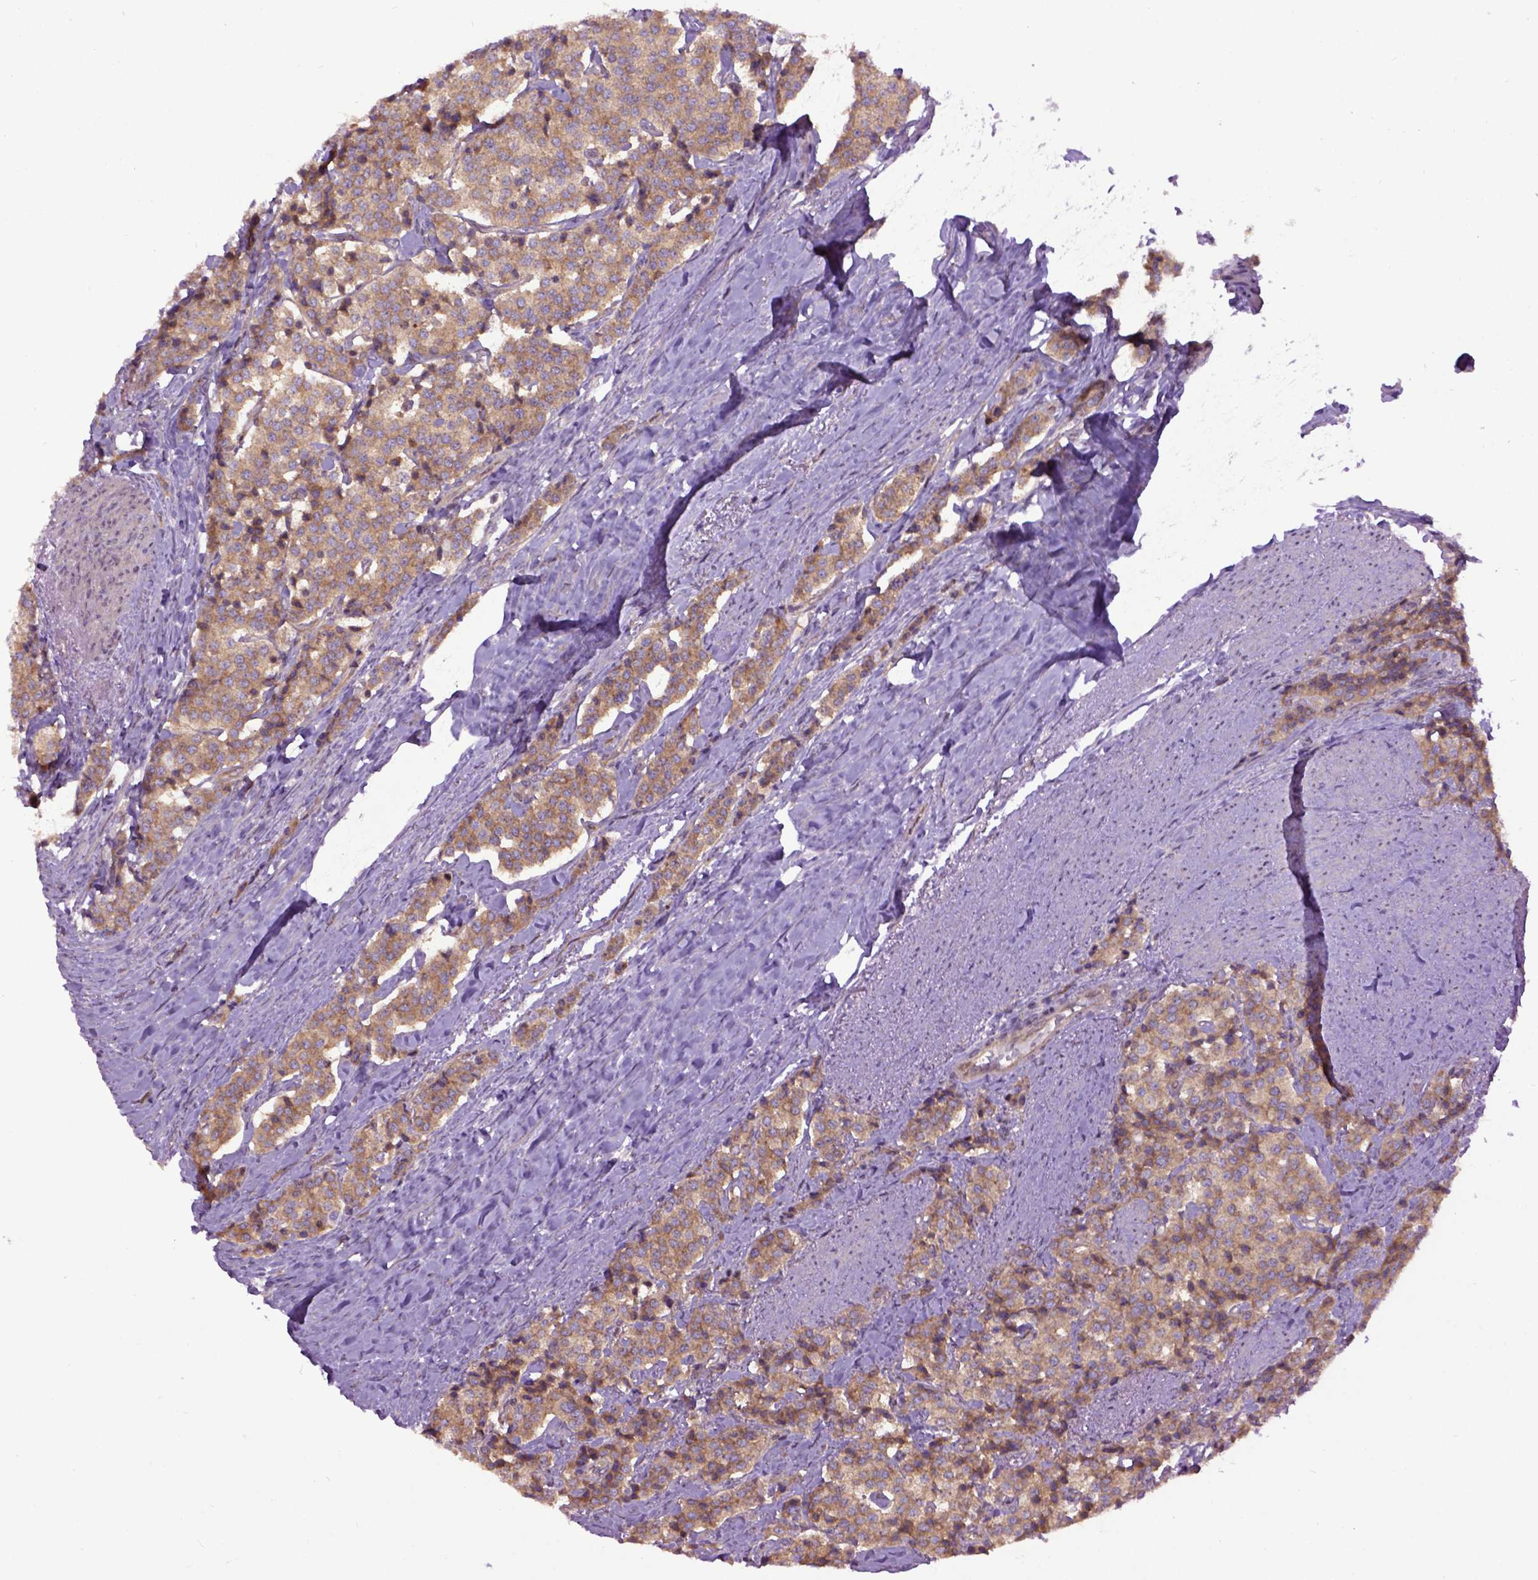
{"staining": {"intensity": "moderate", "quantity": ">75%", "location": "cytoplasmic/membranous"}, "tissue": "carcinoid", "cell_type": "Tumor cells", "image_type": "cancer", "snomed": [{"axis": "morphology", "description": "Carcinoid, malignant, NOS"}, {"axis": "topography", "description": "Small intestine"}], "caption": "An IHC micrograph of tumor tissue is shown. Protein staining in brown shows moderate cytoplasmic/membranous positivity in malignant carcinoid within tumor cells.", "gene": "WDR48", "patient": {"sex": "female", "age": 58}}